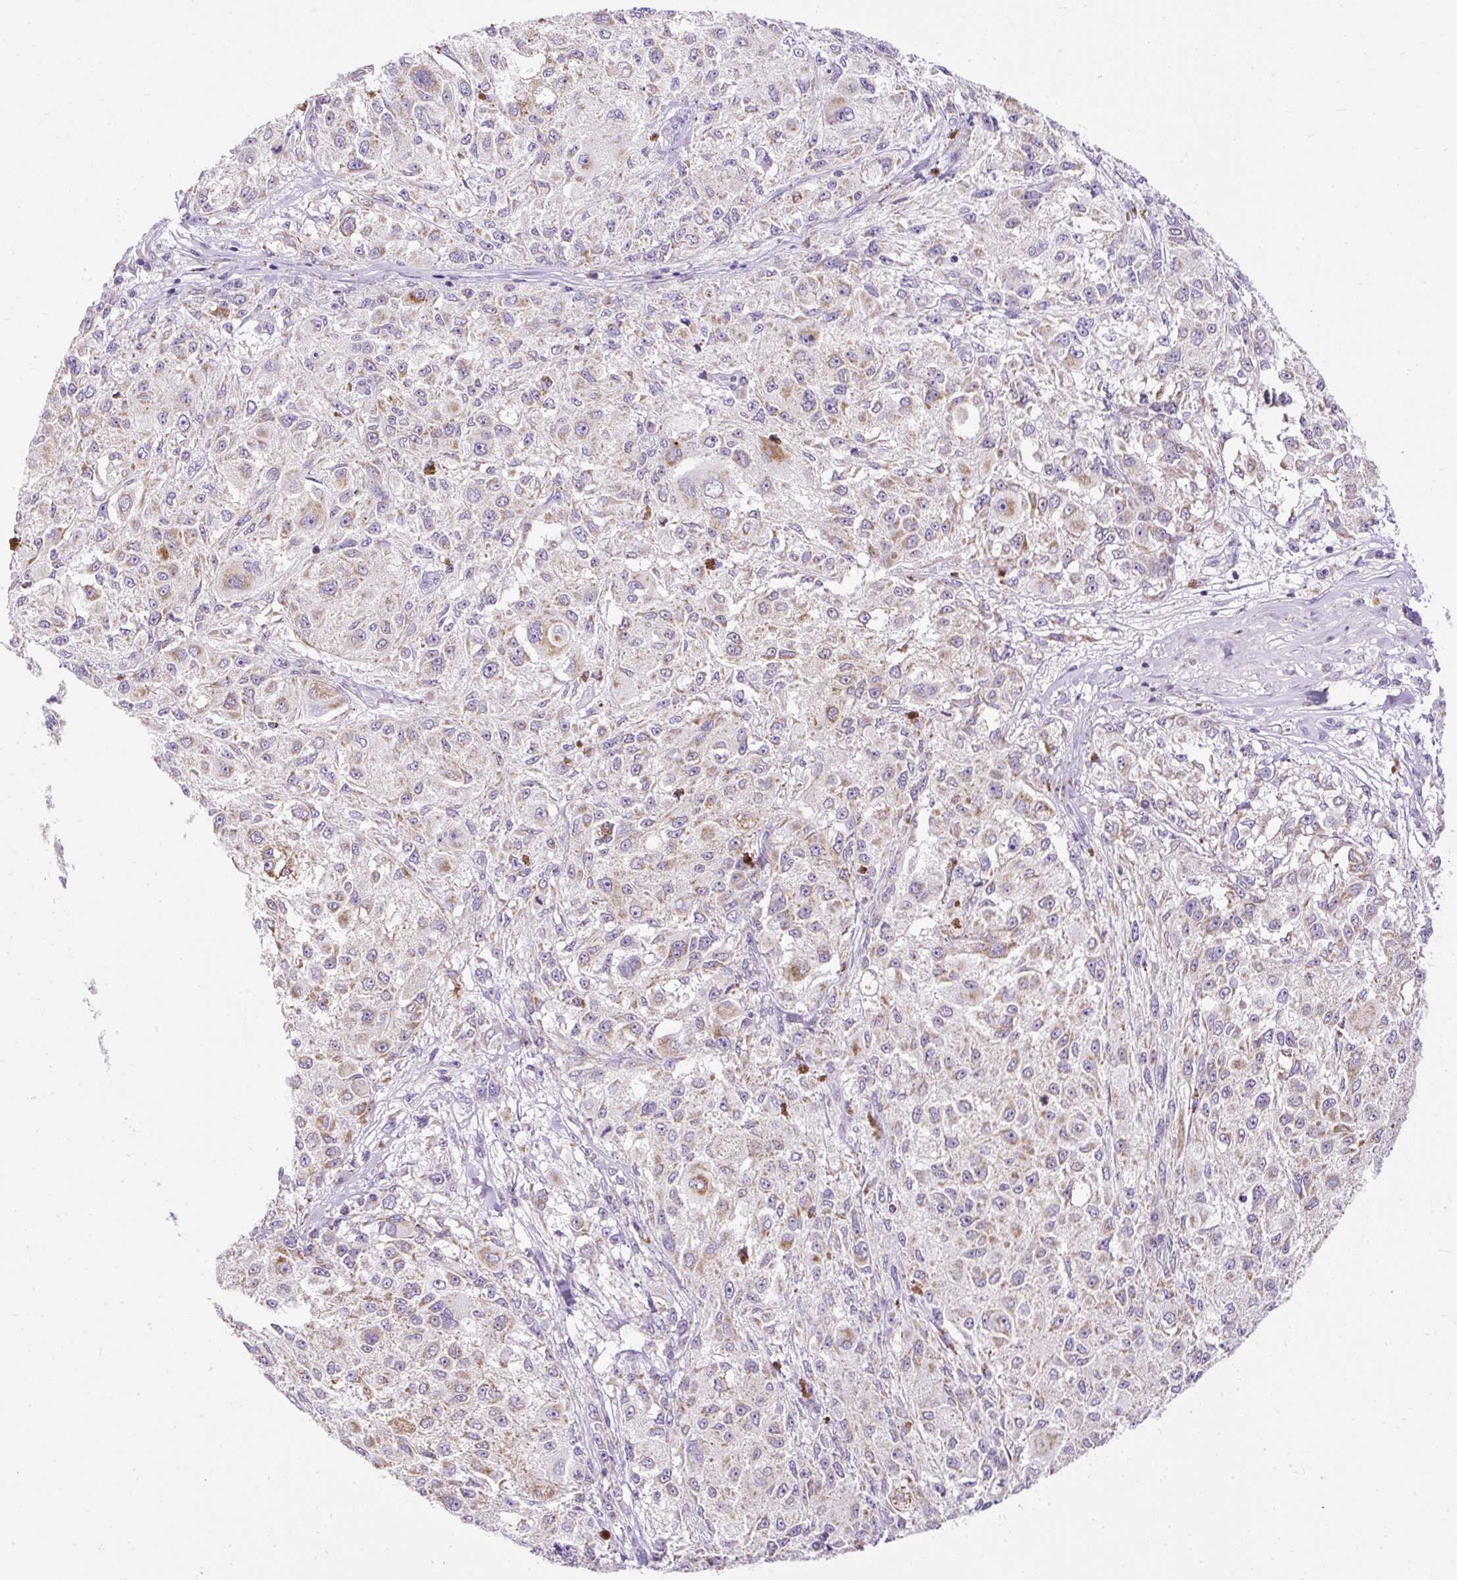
{"staining": {"intensity": "moderate", "quantity": "25%-75%", "location": "cytoplasmic/membranous"}, "tissue": "melanoma", "cell_type": "Tumor cells", "image_type": "cancer", "snomed": [{"axis": "morphology", "description": "Necrosis, NOS"}, {"axis": "morphology", "description": "Malignant melanoma, NOS"}, {"axis": "topography", "description": "Skin"}], "caption": "DAB (3,3'-diaminobenzidine) immunohistochemical staining of human melanoma shows moderate cytoplasmic/membranous protein positivity in about 25%-75% of tumor cells.", "gene": "FMC1", "patient": {"sex": "female", "age": 87}}